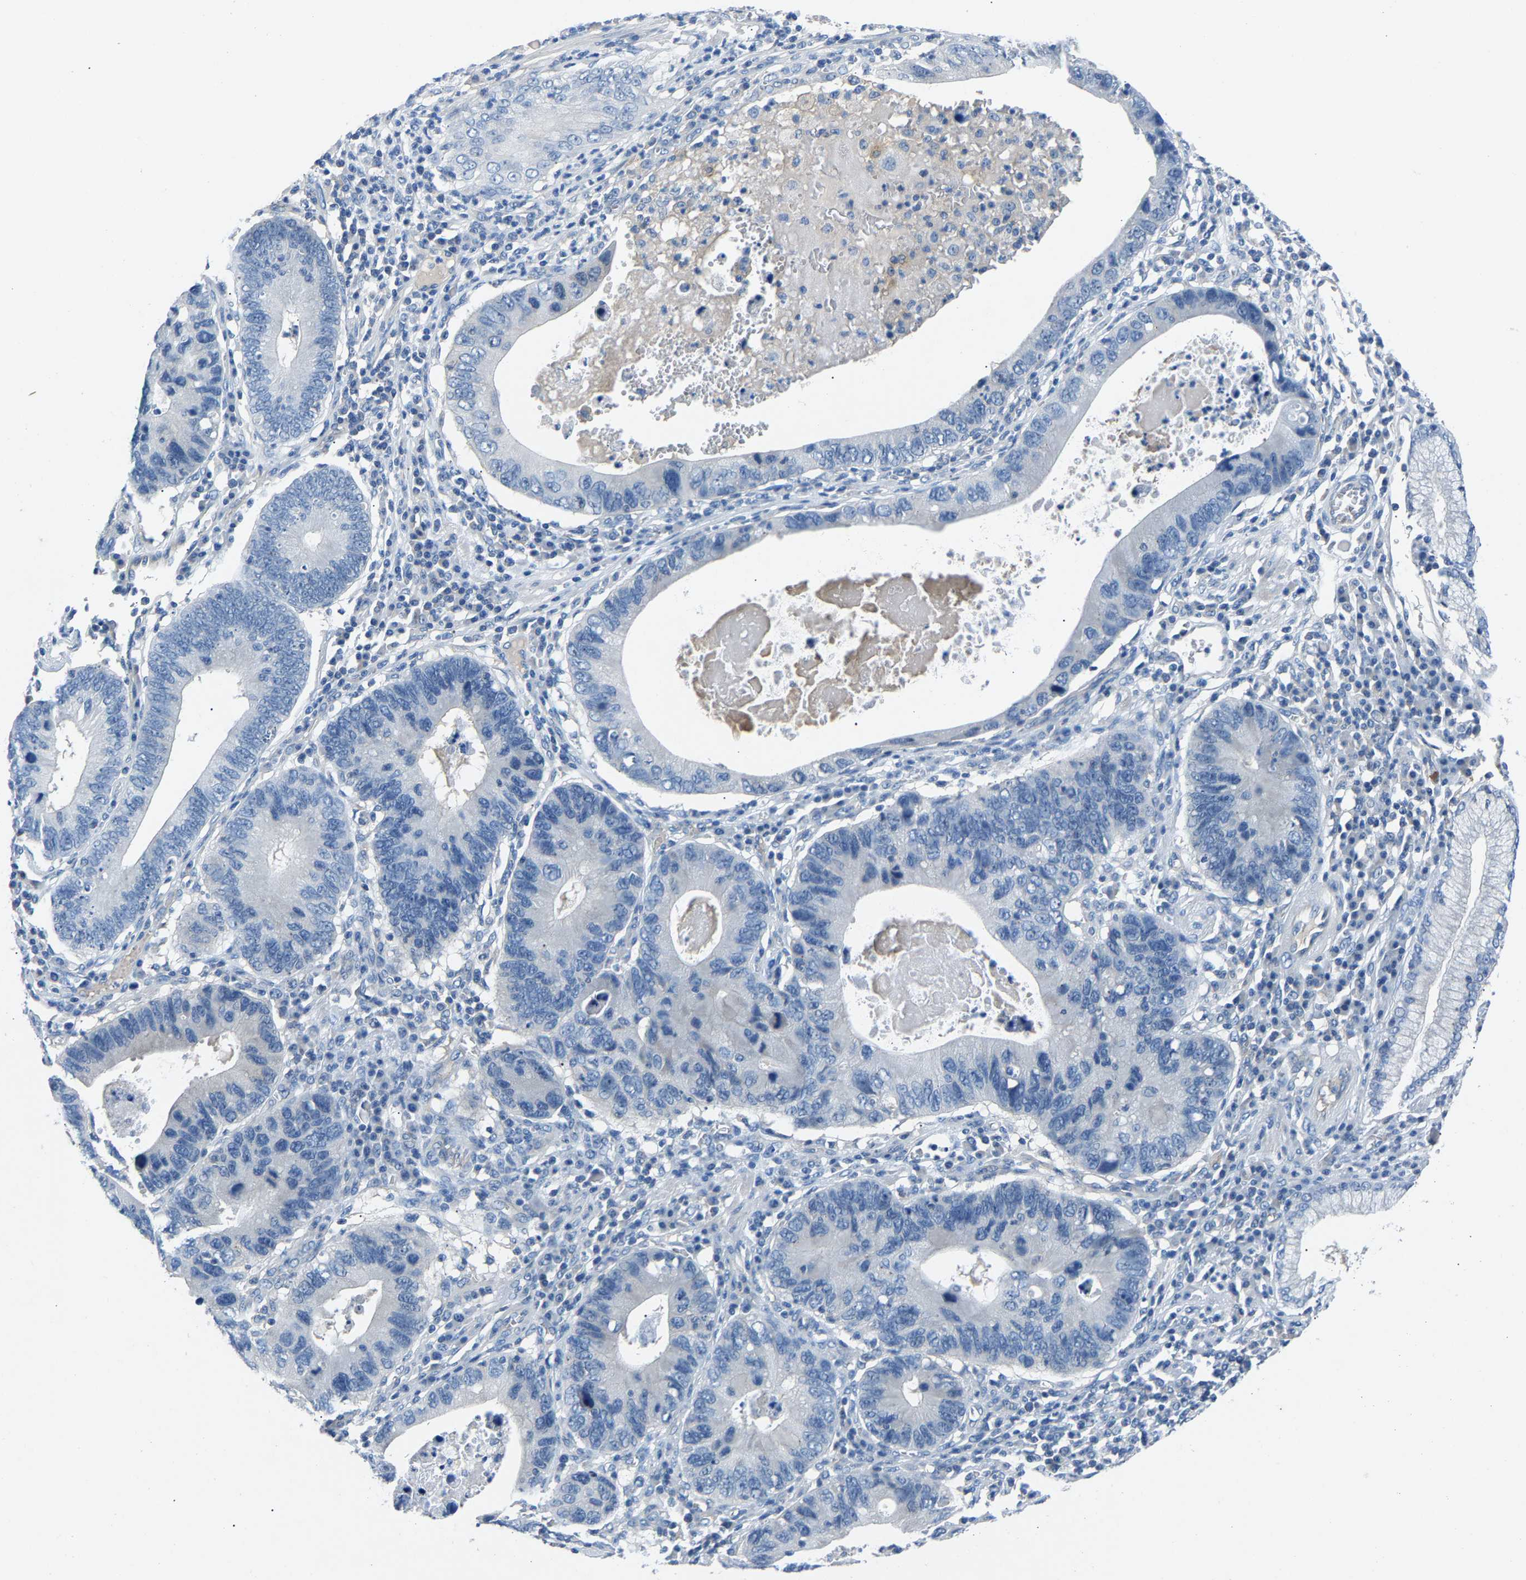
{"staining": {"intensity": "negative", "quantity": "none", "location": "none"}, "tissue": "stomach cancer", "cell_type": "Tumor cells", "image_type": "cancer", "snomed": [{"axis": "morphology", "description": "Adenocarcinoma, NOS"}, {"axis": "topography", "description": "Stomach"}], "caption": "IHC of human stomach cancer (adenocarcinoma) reveals no expression in tumor cells.", "gene": "DNAAF5", "patient": {"sex": "male", "age": 59}}